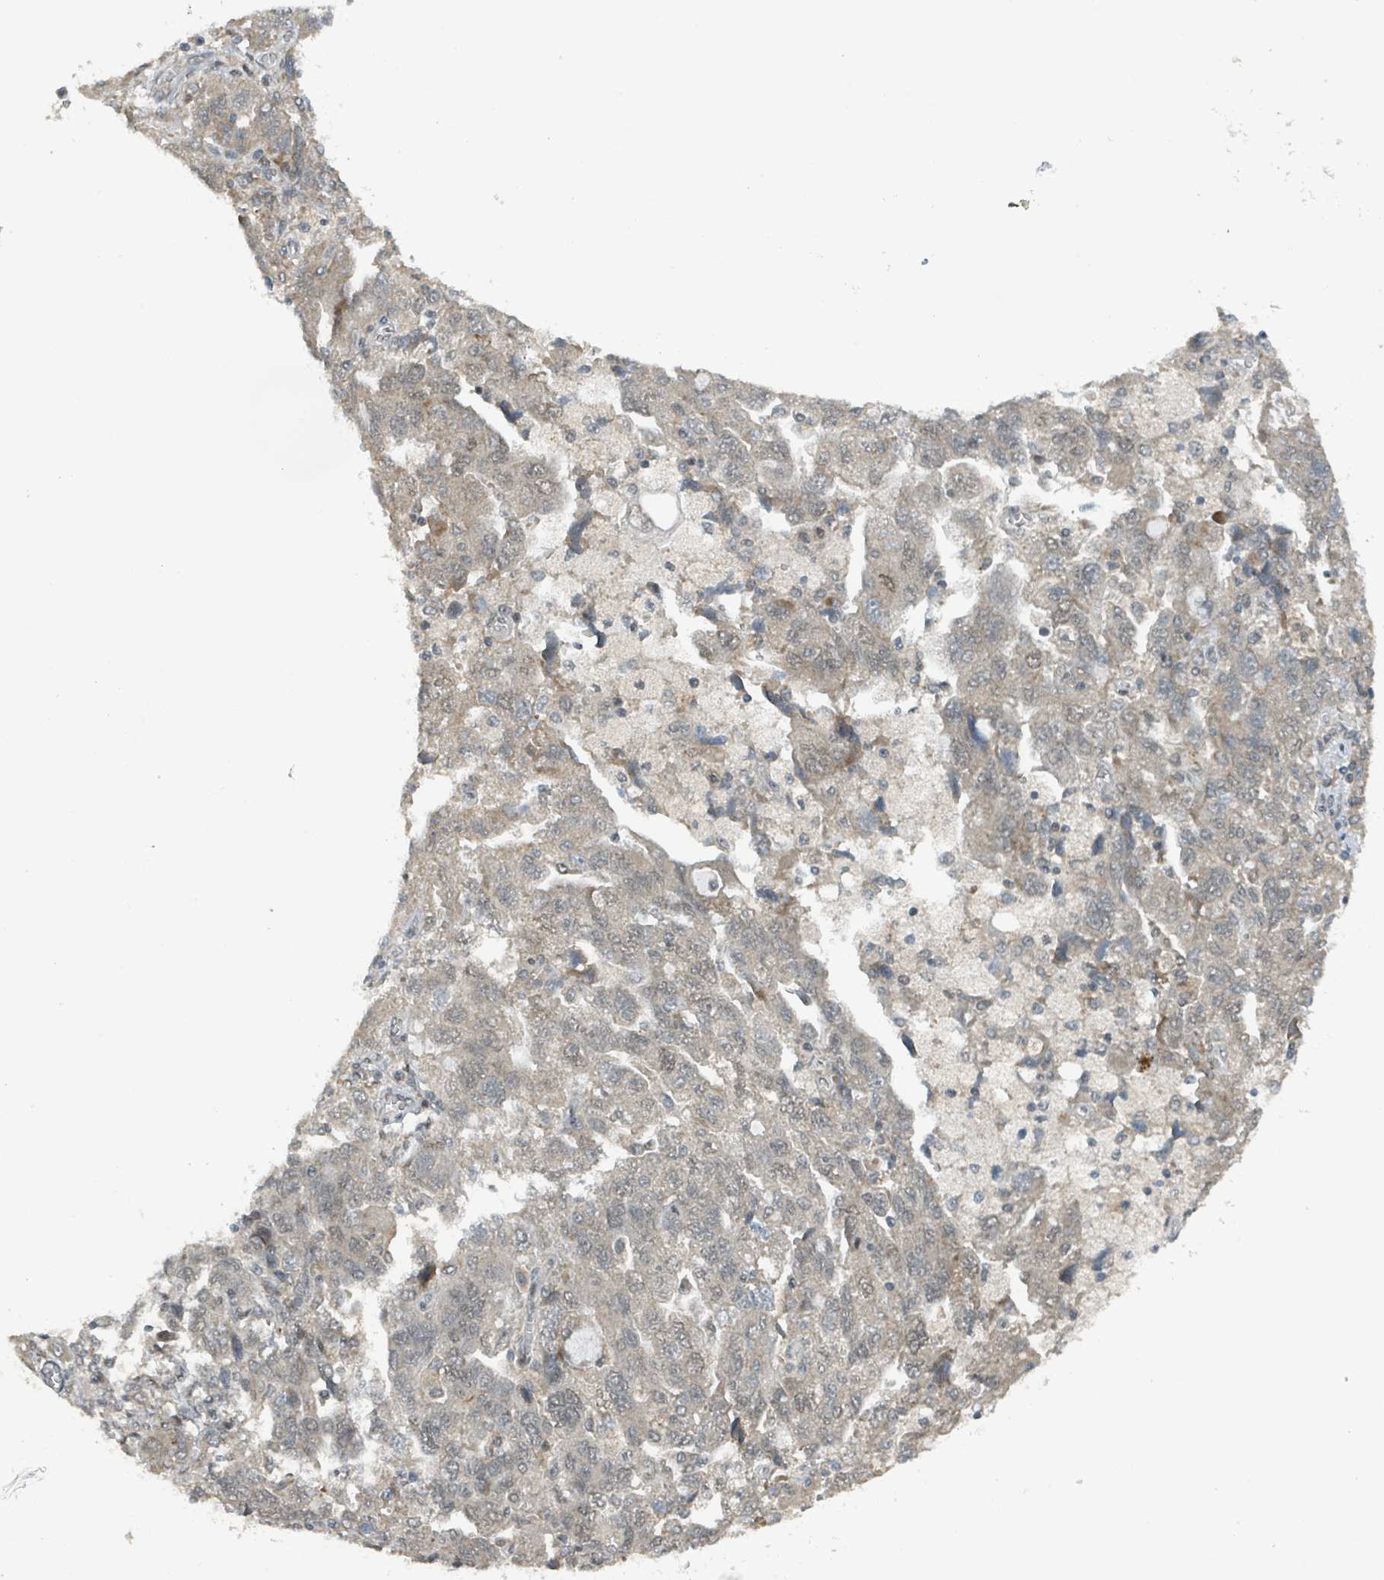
{"staining": {"intensity": "weak", "quantity": "25%-75%", "location": "cytoplasmic/membranous"}, "tissue": "ovarian cancer", "cell_type": "Tumor cells", "image_type": "cancer", "snomed": [{"axis": "morphology", "description": "Carcinoma, NOS"}, {"axis": "morphology", "description": "Cystadenocarcinoma, serous, NOS"}, {"axis": "topography", "description": "Ovary"}], "caption": "The image demonstrates staining of ovarian carcinoma, revealing weak cytoplasmic/membranous protein staining (brown color) within tumor cells.", "gene": "PHIP", "patient": {"sex": "female", "age": 69}}